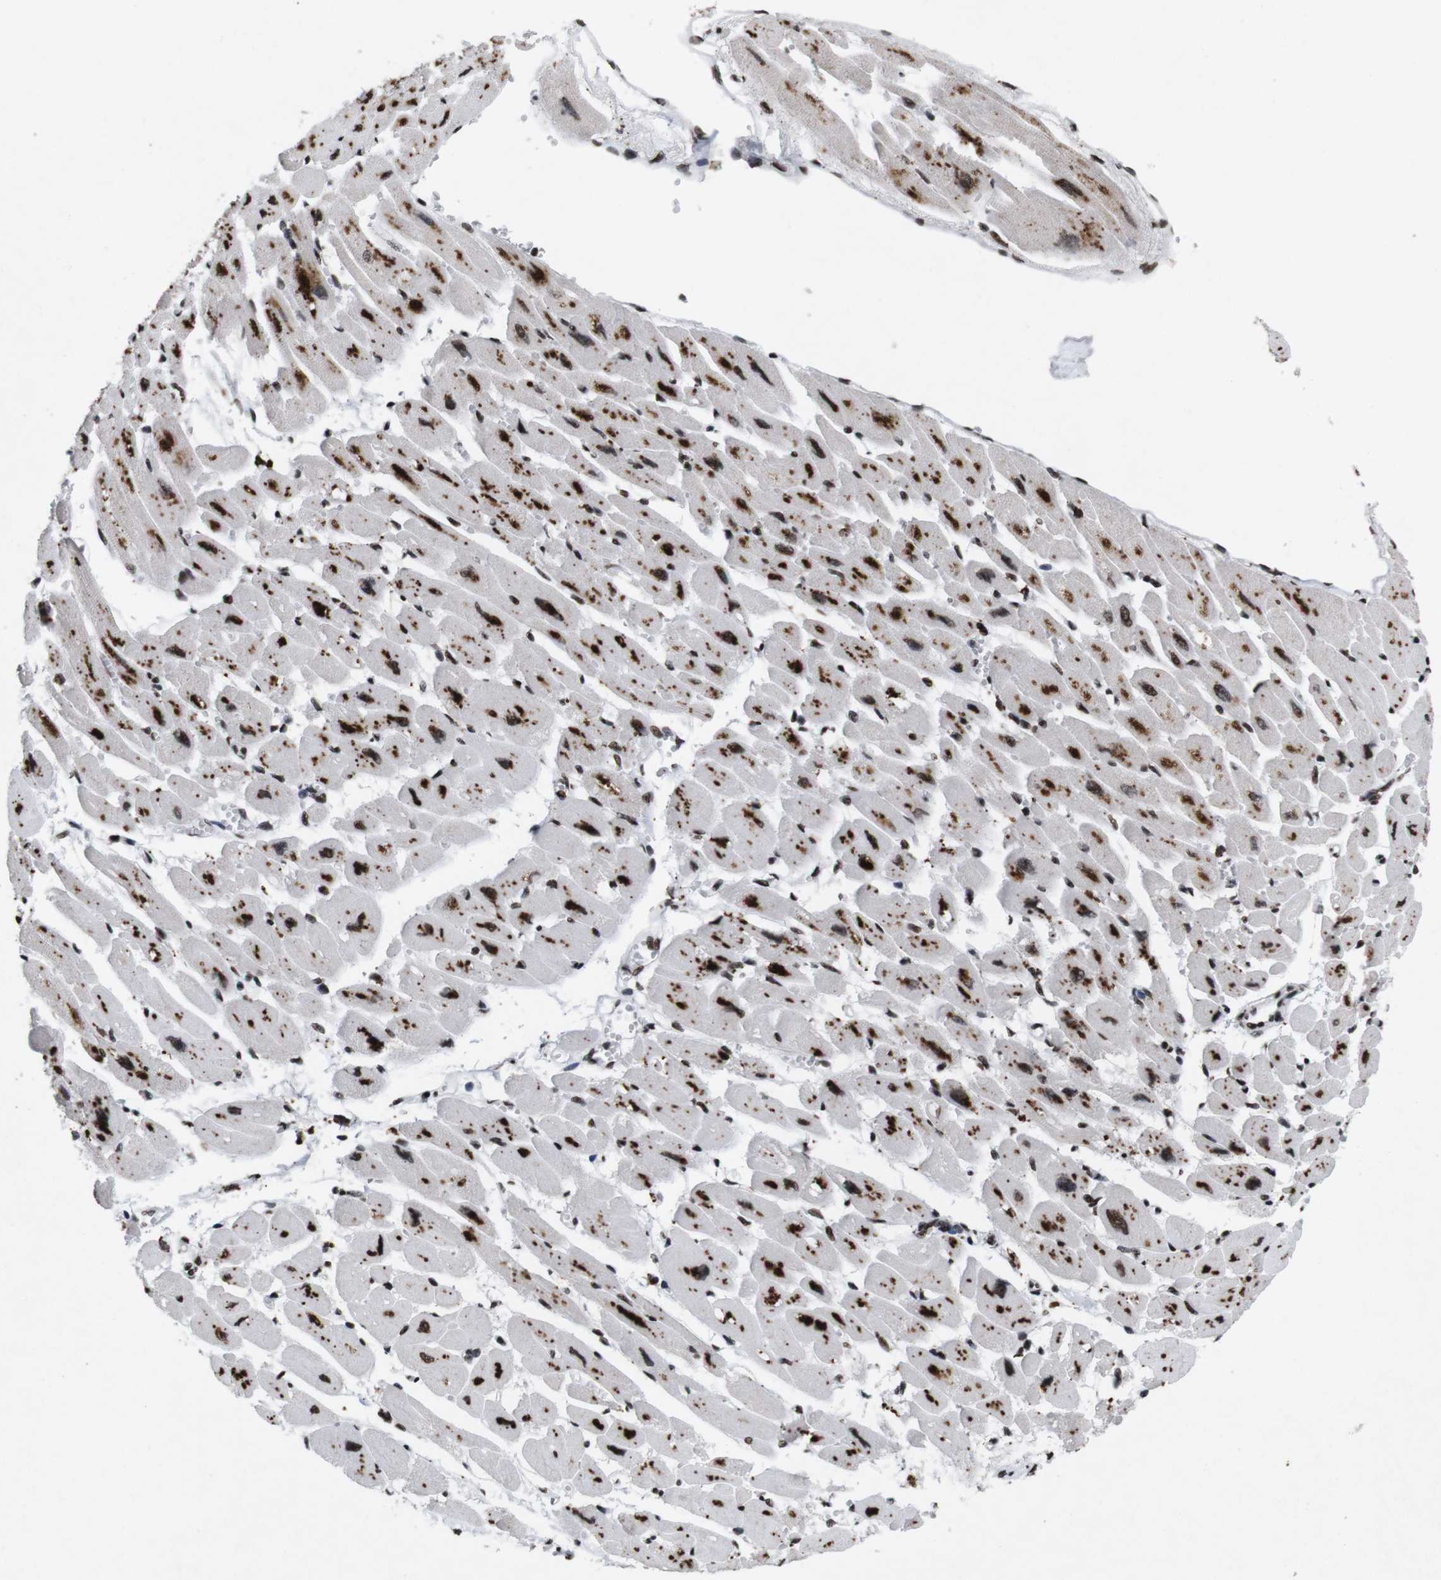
{"staining": {"intensity": "strong", "quantity": ">75%", "location": "cytoplasmic/membranous"}, "tissue": "heart muscle", "cell_type": "Cardiomyocytes", "image_type": "normal", "snomed": [{"axis": "morphology", "description": "Normal tissue, NOS"}, {"axis": "topography", "description": "Heart"}], "caption": "IHC micrograph of unremarkable human heart muscle stained for a protein (brown), which shows high levels of strong cytoplasmic/membranous staining in about >75% of cardiomyocytes.", "gene": "MAGEH1", "patient": {"sex": "female", "age": 54}}